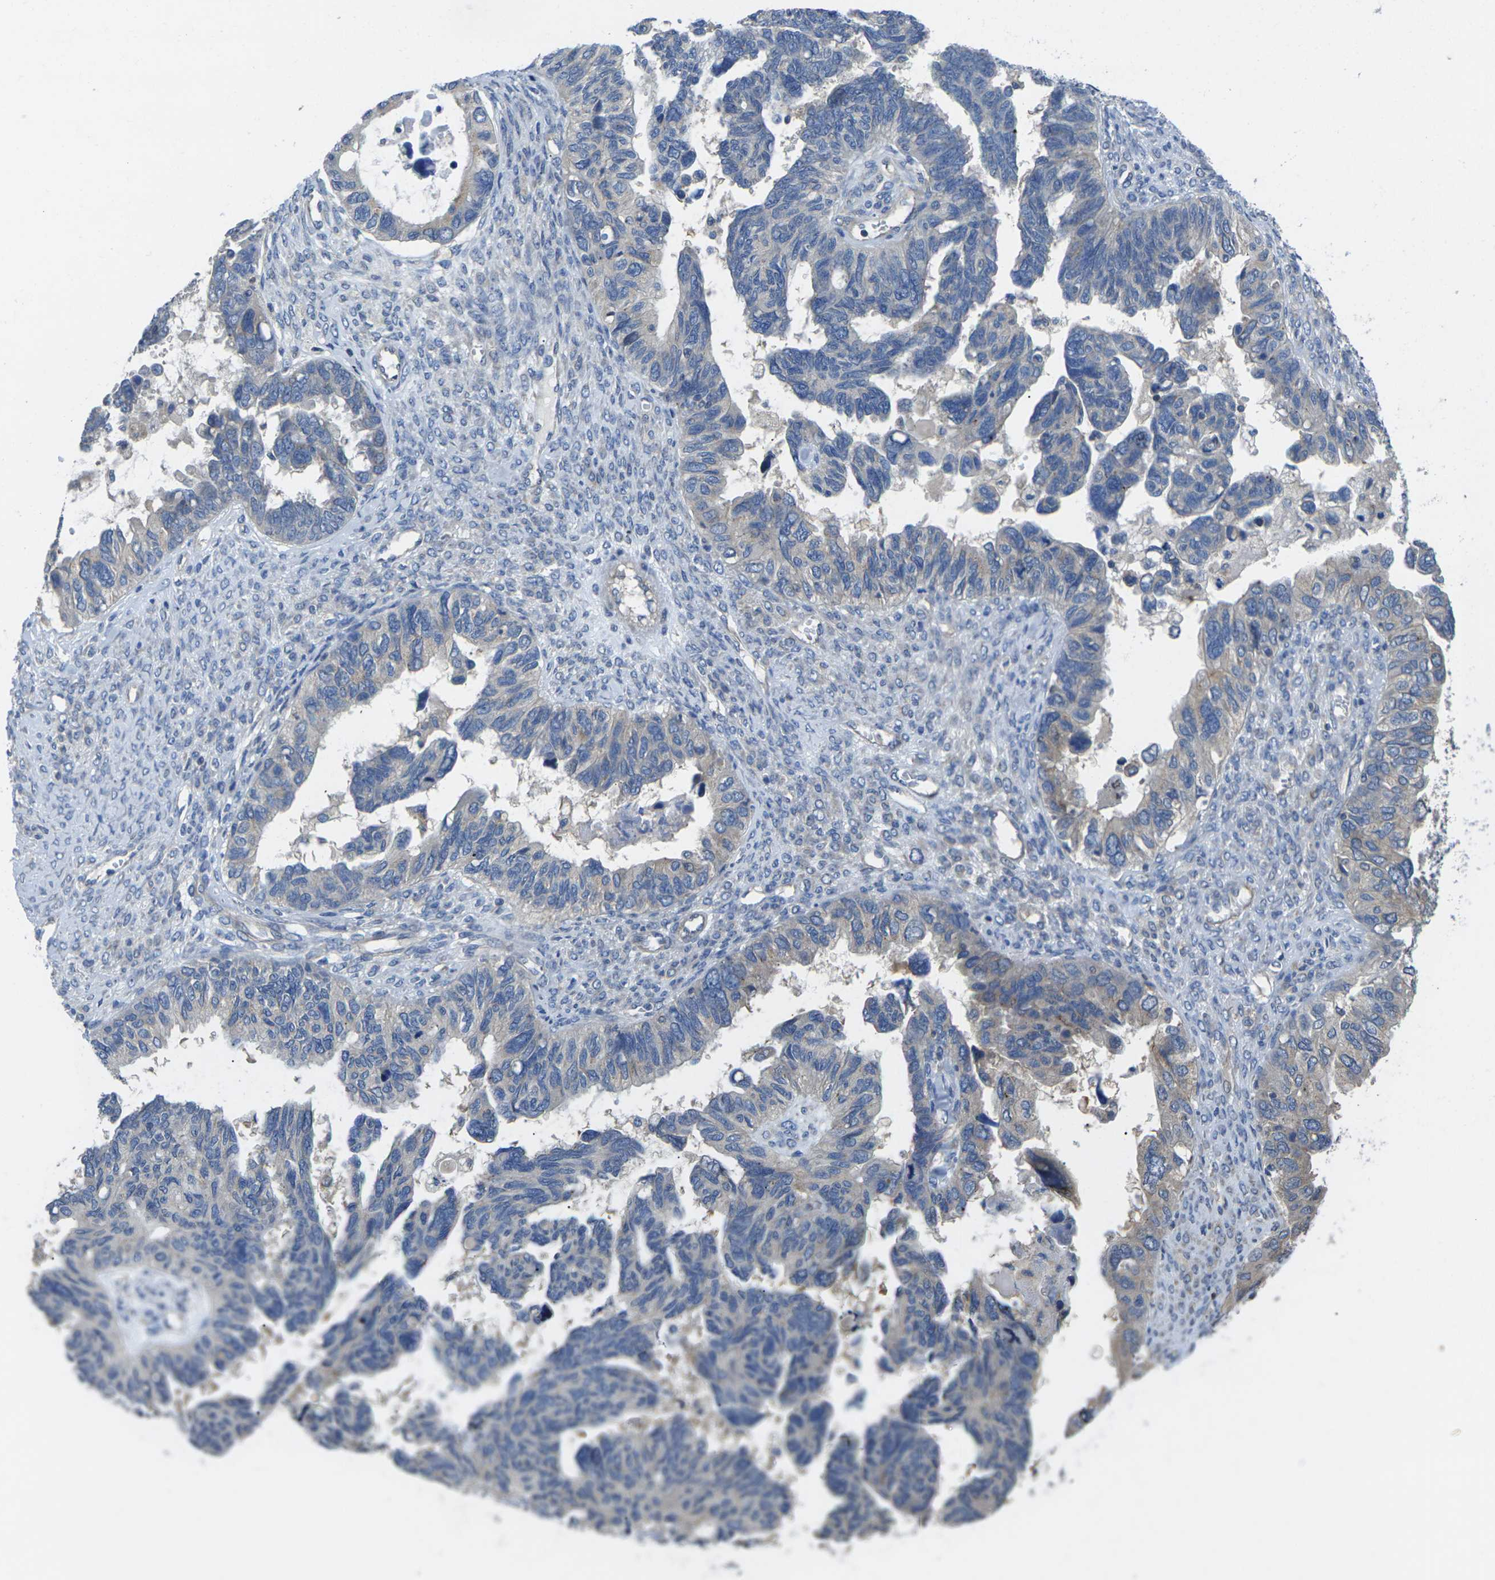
{"staining": {"intensity": "weak", "quantity": "<25%", "location": "cytoplasmic/membranous"}, "tissue": "ovarian cancer", "cell_type": "Tumor cells", "image_type": "cancer", "snomed": [{"axis": "morphology", "description": "Cystadenocarcinoma, serous, NOS"}, {"axis": "topography", "description": "Ovary"}], "caption": "An IHC histopathology image of ovarian serous cystadenocarcinoma is shown. There is no staining in tumor cells of ovarian serous cystadenocarcinoma.", "gene": "TMCC2", "patient": {"sex": "female", "age": 79}}